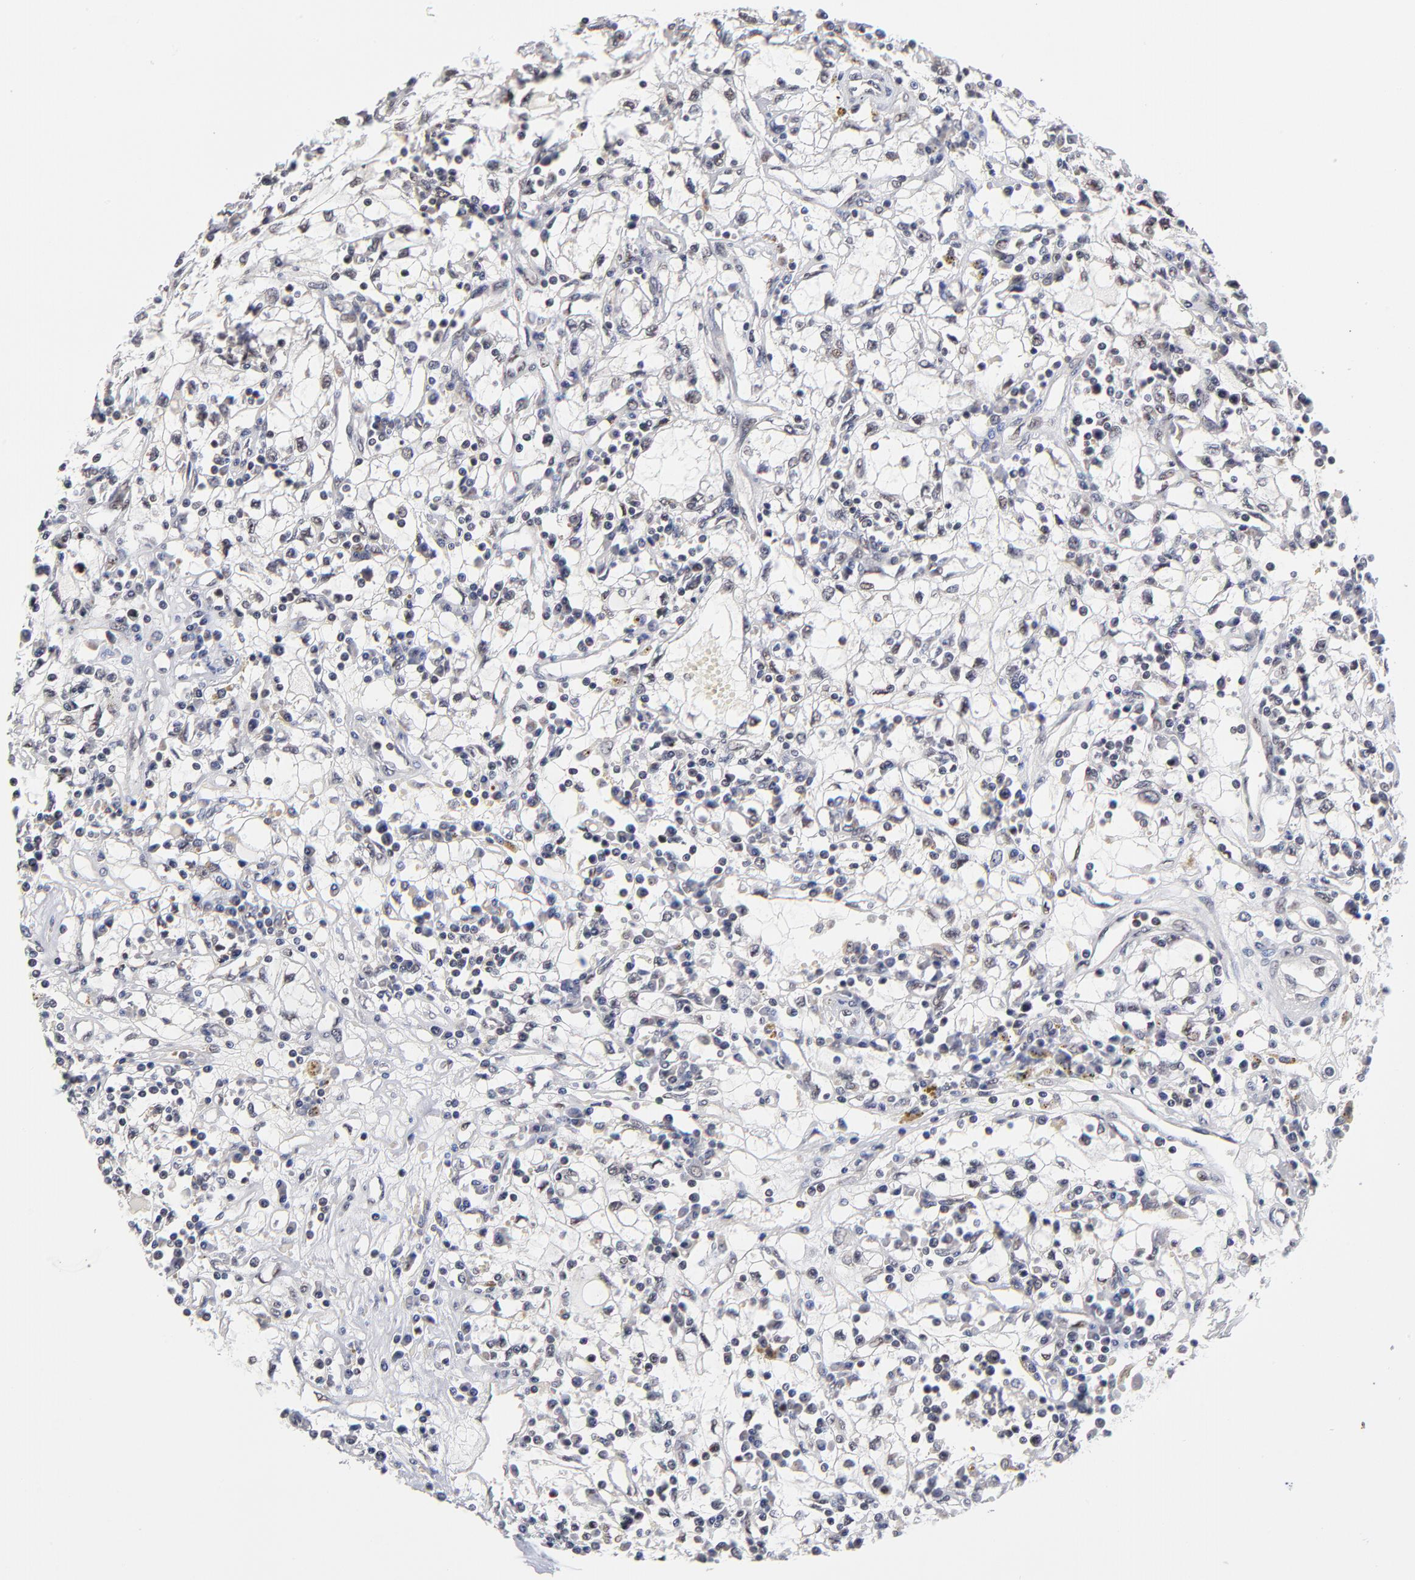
{"staining": {"intensity": "negative", "quantity": "none", "location": "none"}, "tissue": "renal cancer", "cell_type": "Tumor cells", "image_type": "cancer", "snomed": [{"axis": "morphology", "description": "Adenocarcinoma, NOS"}, {"axis": "topography", "description": "Kidney"}], "caption": "Protein analysis of renal cancer shows no significant staining in tumor cells.", "gene": "ZNF419", "patient": {"sex": "male", "age": 82}}